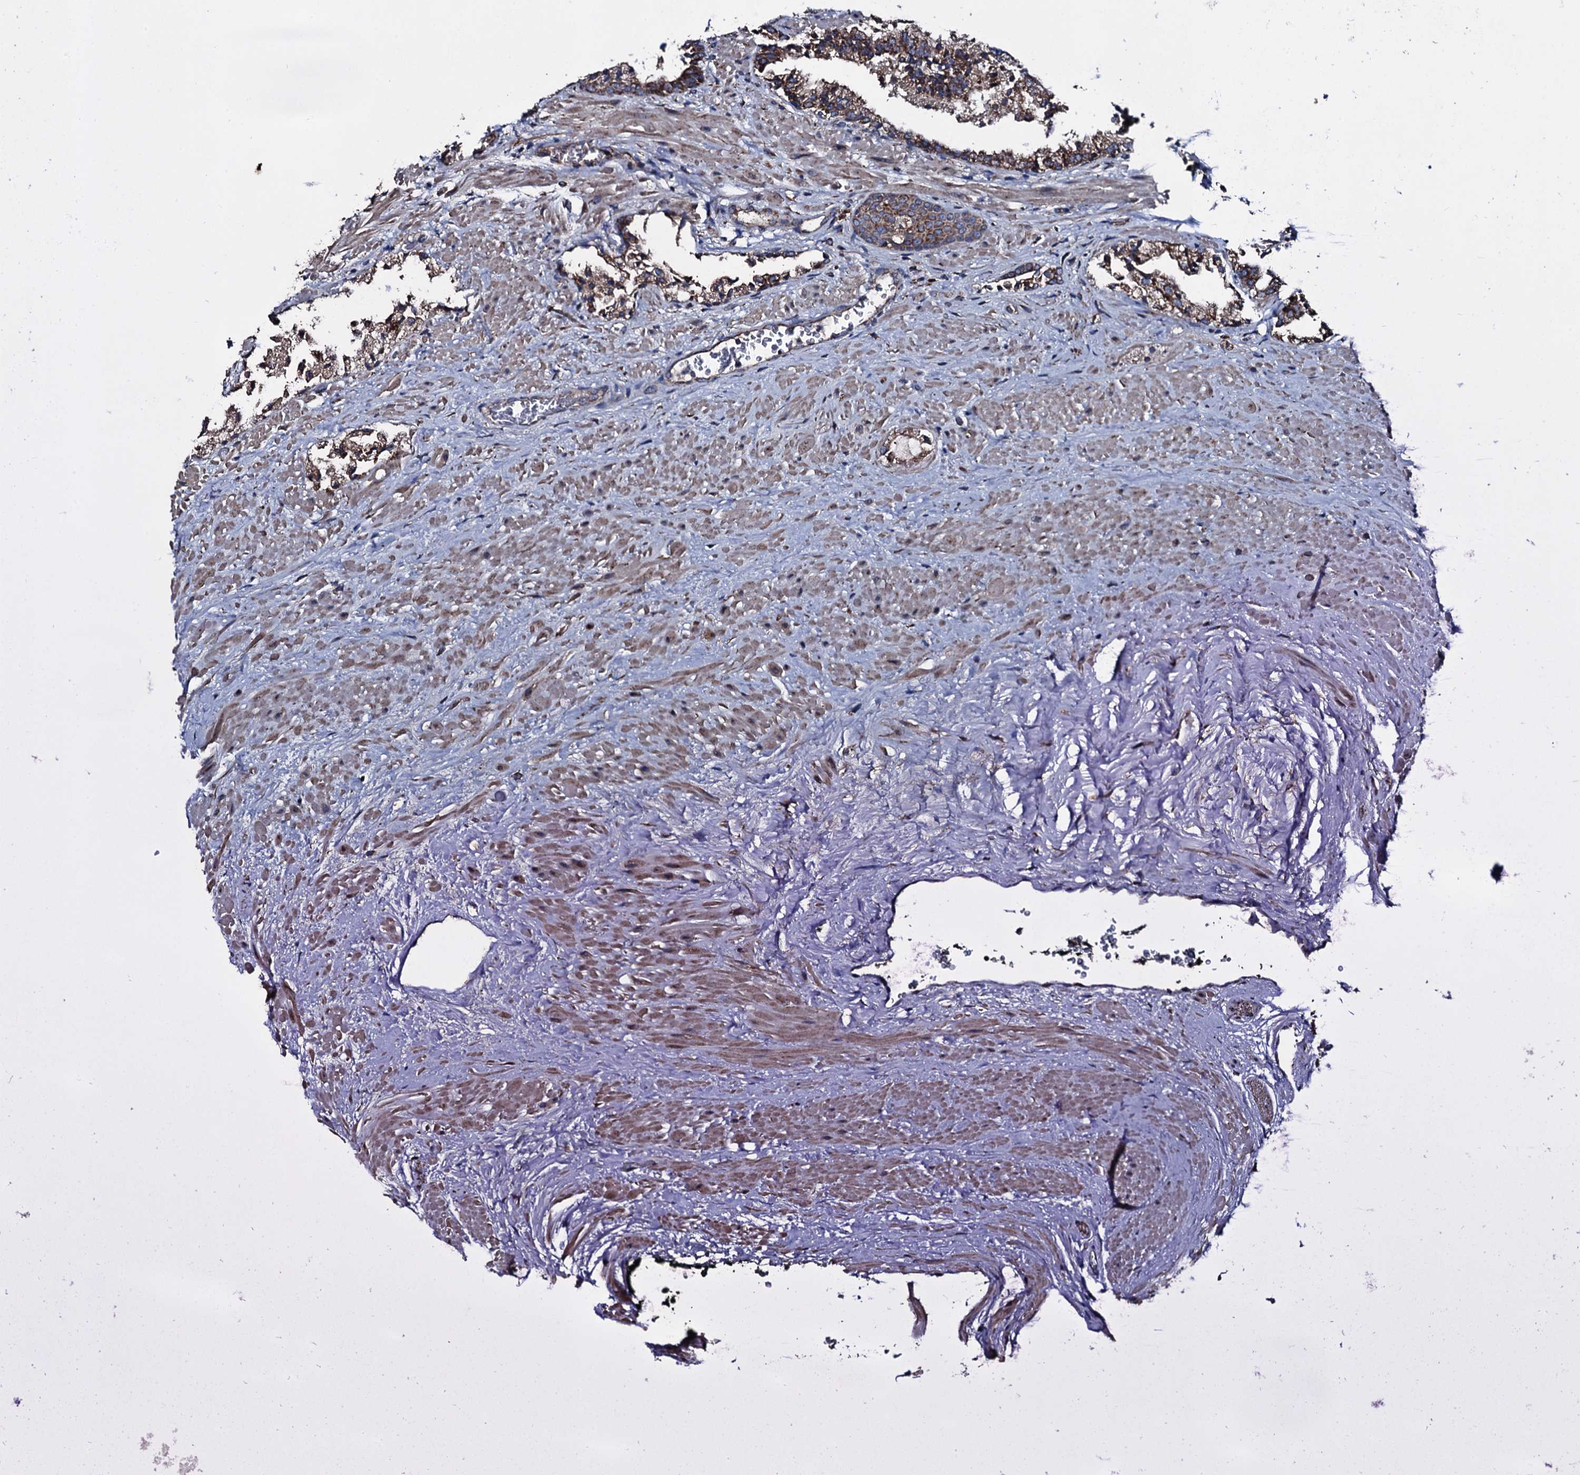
{"staining": {"intensity": "moderate", "quantity": ">75%", "location": "cytoplasmic/membranous"}, "tissue": "prostate cancer", "cell_type": "Tumor cells", "image_type": "cancer", "snomed": [{"axis": "morphology", "description": "Adenocarcinoma, High grade"}, {"axis": "topography", "description": "Prostate"}], "caption": "The histopathology image reveals a brown stain indicating the presence of a protein in the cytoplasmic/membranous of tumor cells in prostate cancer (high-grade adenocarcinoma).", "gene": "ACSS3", "patient": {"sex": "male", "age": 71}}